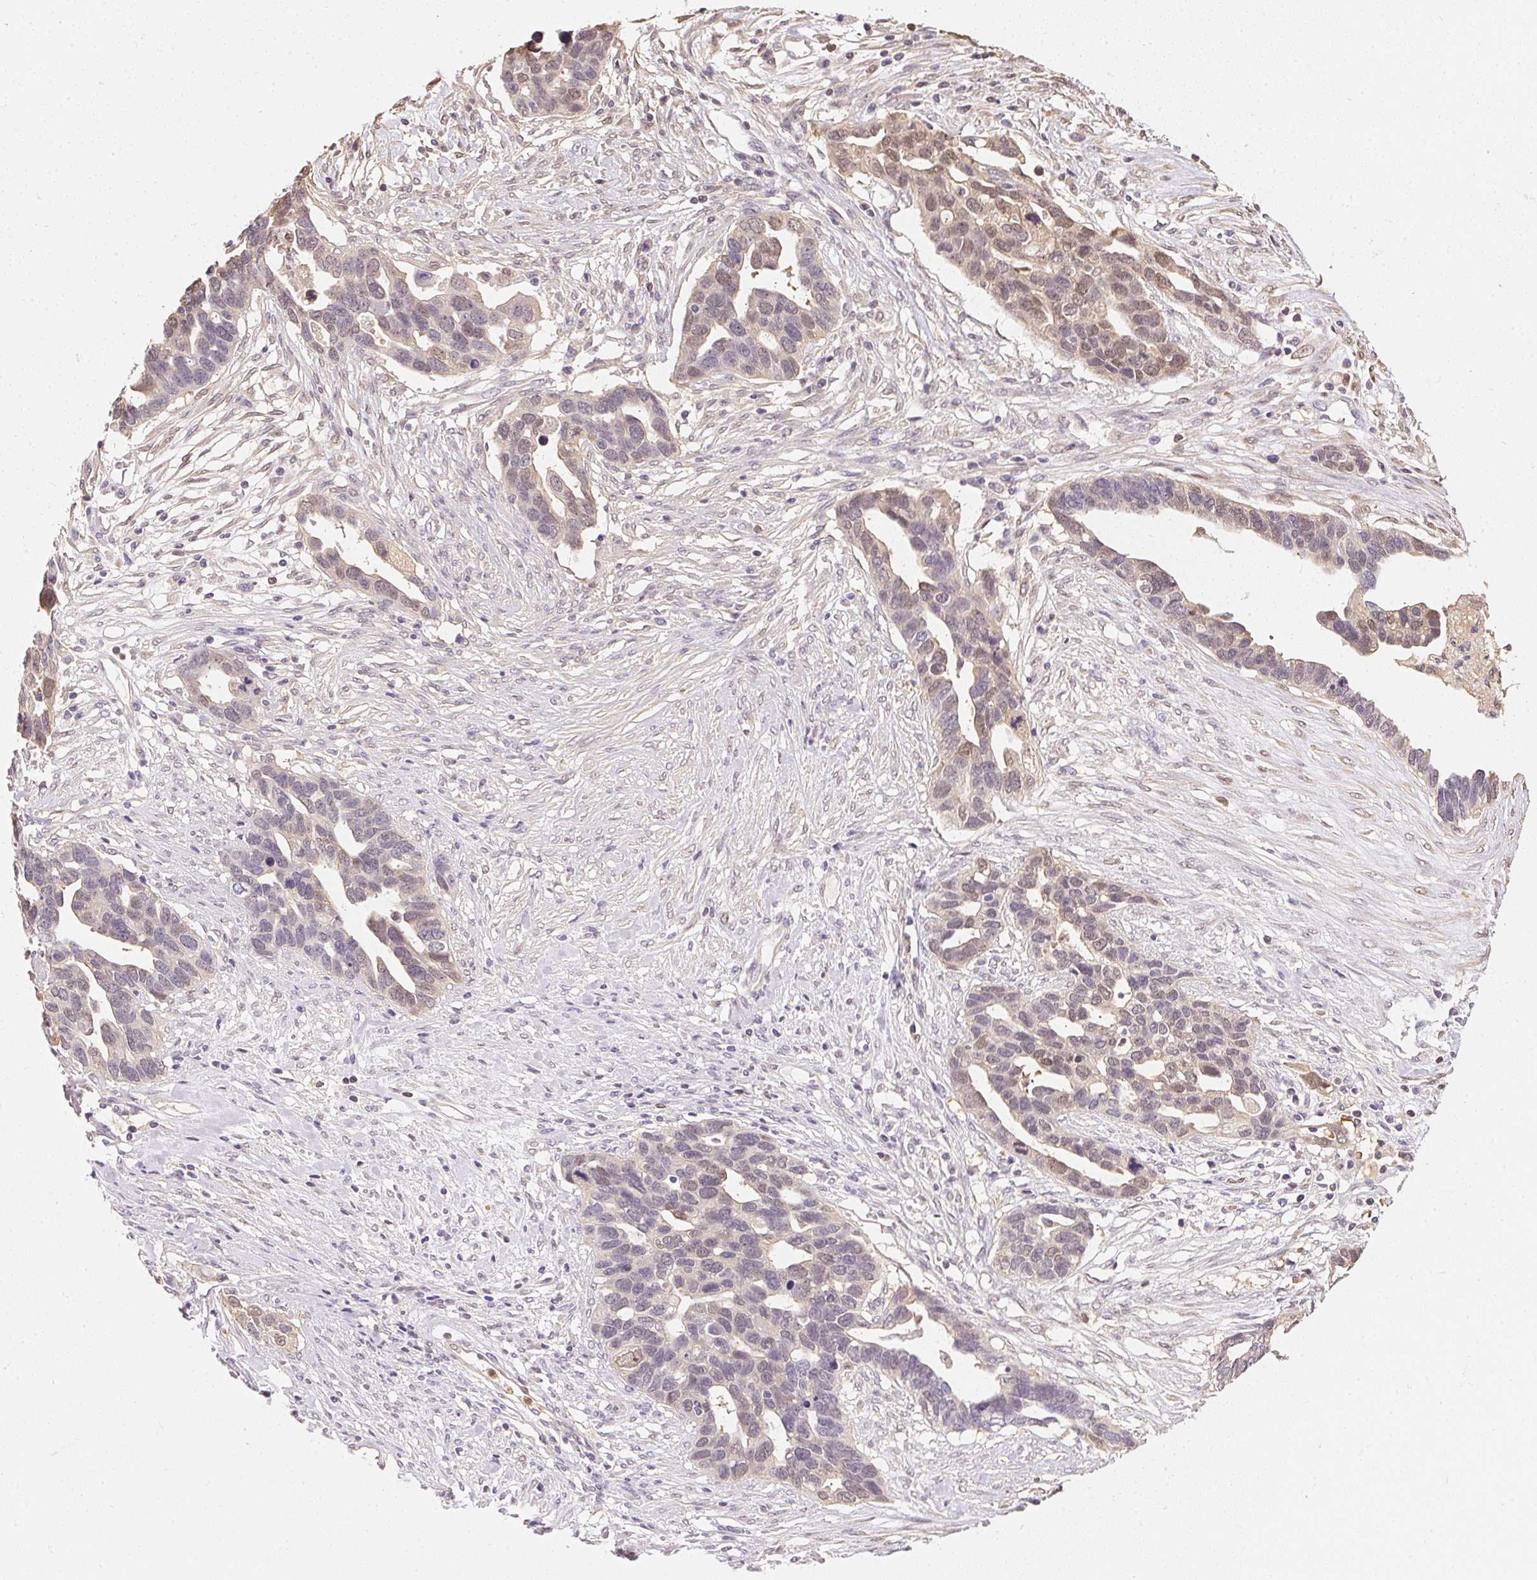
{"staining": {"intensity": "weak", "quantity": "<25%", "location": "cytoplasmic/membranous,nuclear"}, "tissue": "ovarian cancer", "cell_type": "Tumor cells", "image_type": "cancer", "snomed": [{"axis": "morphology", "description": "Cystadenocarcinoma, serous, NOS"}, {"axis": "topography", "description": "Ovary"}], "caption": "A histopathology image of human serous cystadenocarcinoma (ovarian) is negative for staining in tumor cells.", "gene": "S100A3", "patient": {"sex": "female", "age": 54}}